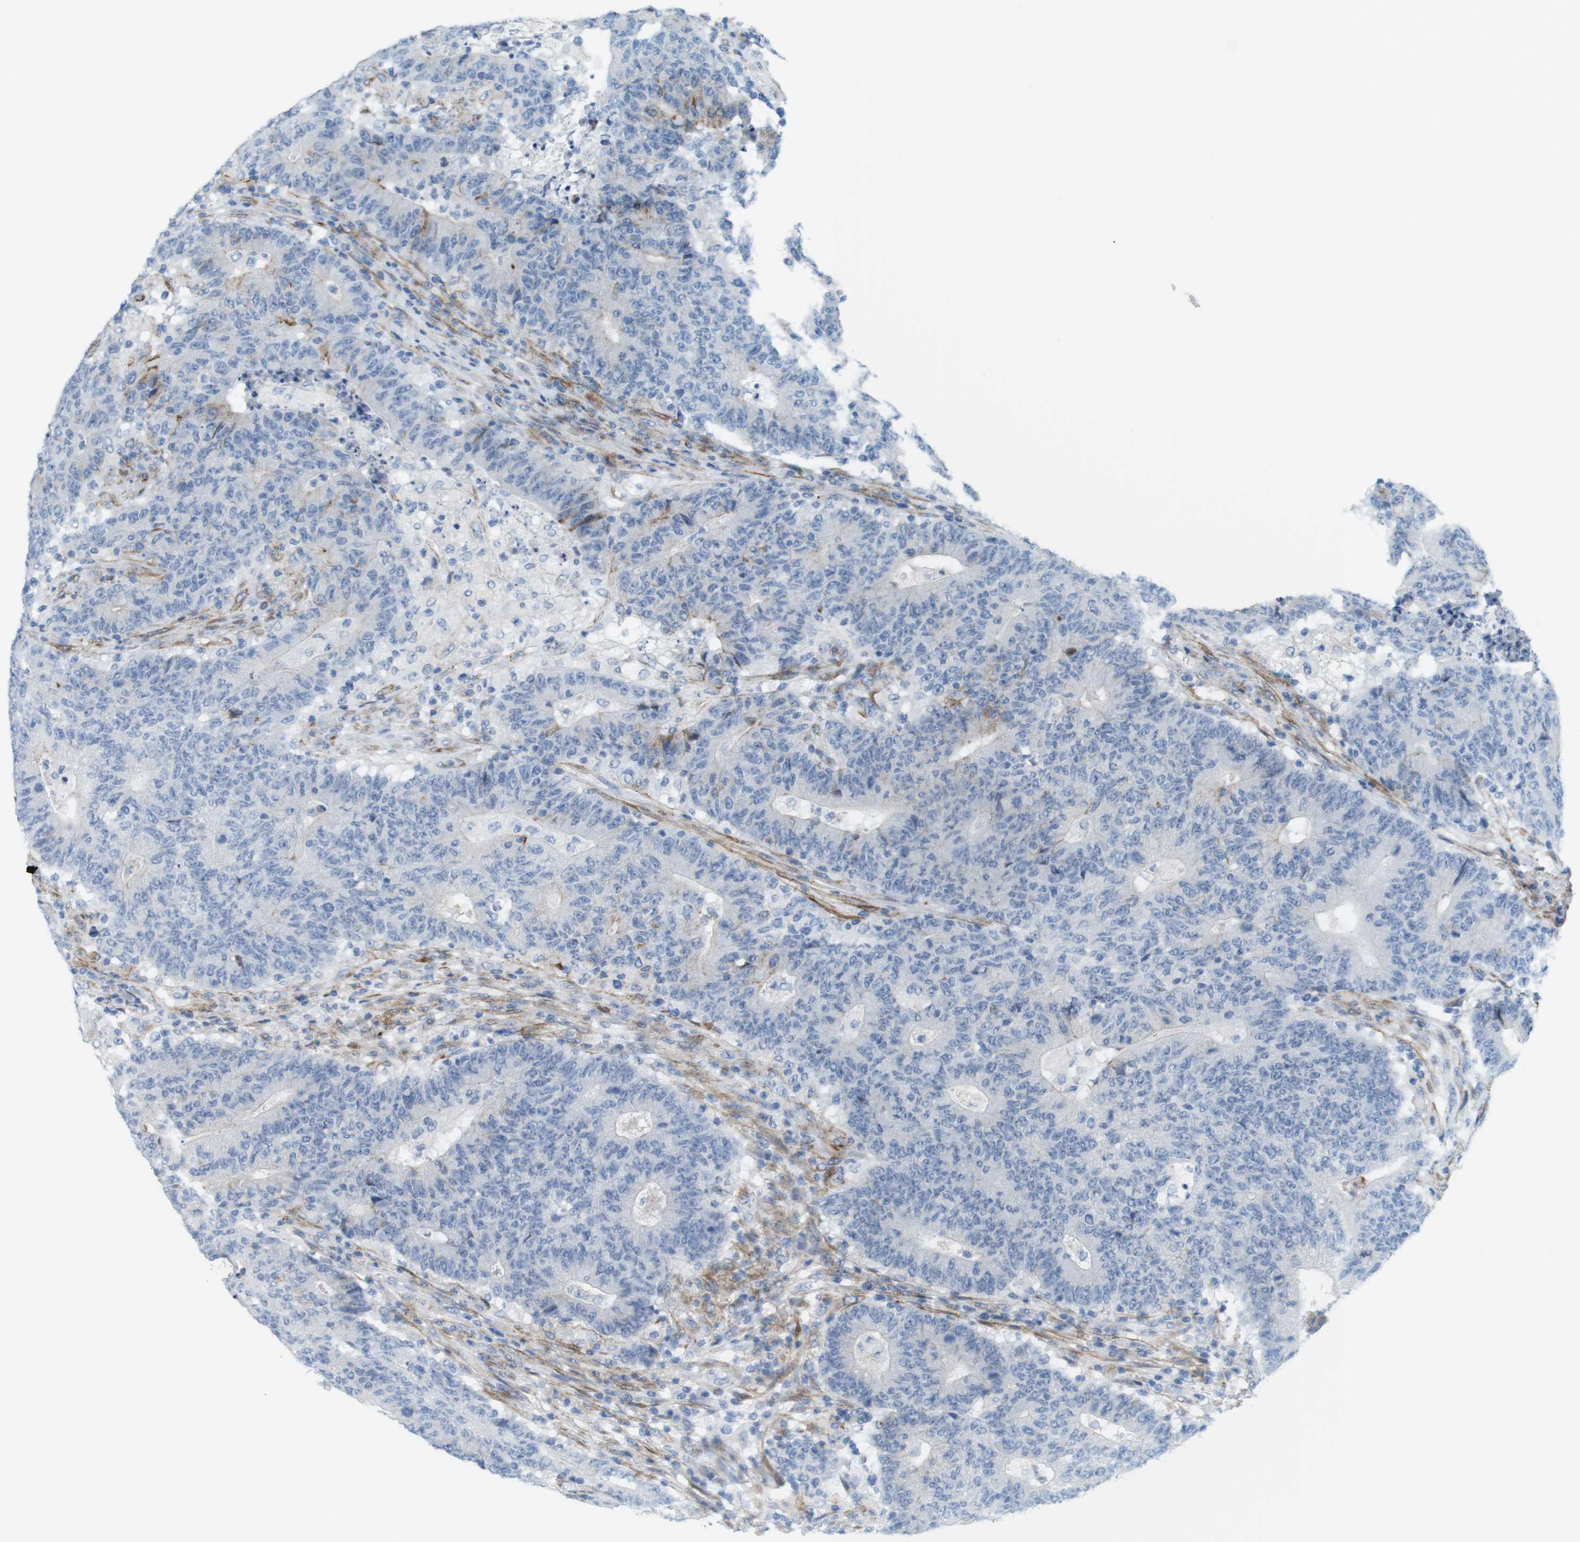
{"staining": {"intensity": "negative", "quantity": "none", "location": "none"}, "tissue": "colorectal cancer", "cell_type": "Tumor cells", "image_type": "cancer", "snomed": [{"axis": "morphology", "description": "Normal tissue, NOS"}, {"axis": "morphology", "description": "Adenocarcinoma, NOS"}, {"axis": "topography", "description": "Colon"}], "caption": "Colorectal cancer was stained to show a protein in brown. There is no significant expression in tumor cells.", "gene": "MYH9", "patient": {"sex": "female", "age": 75}}